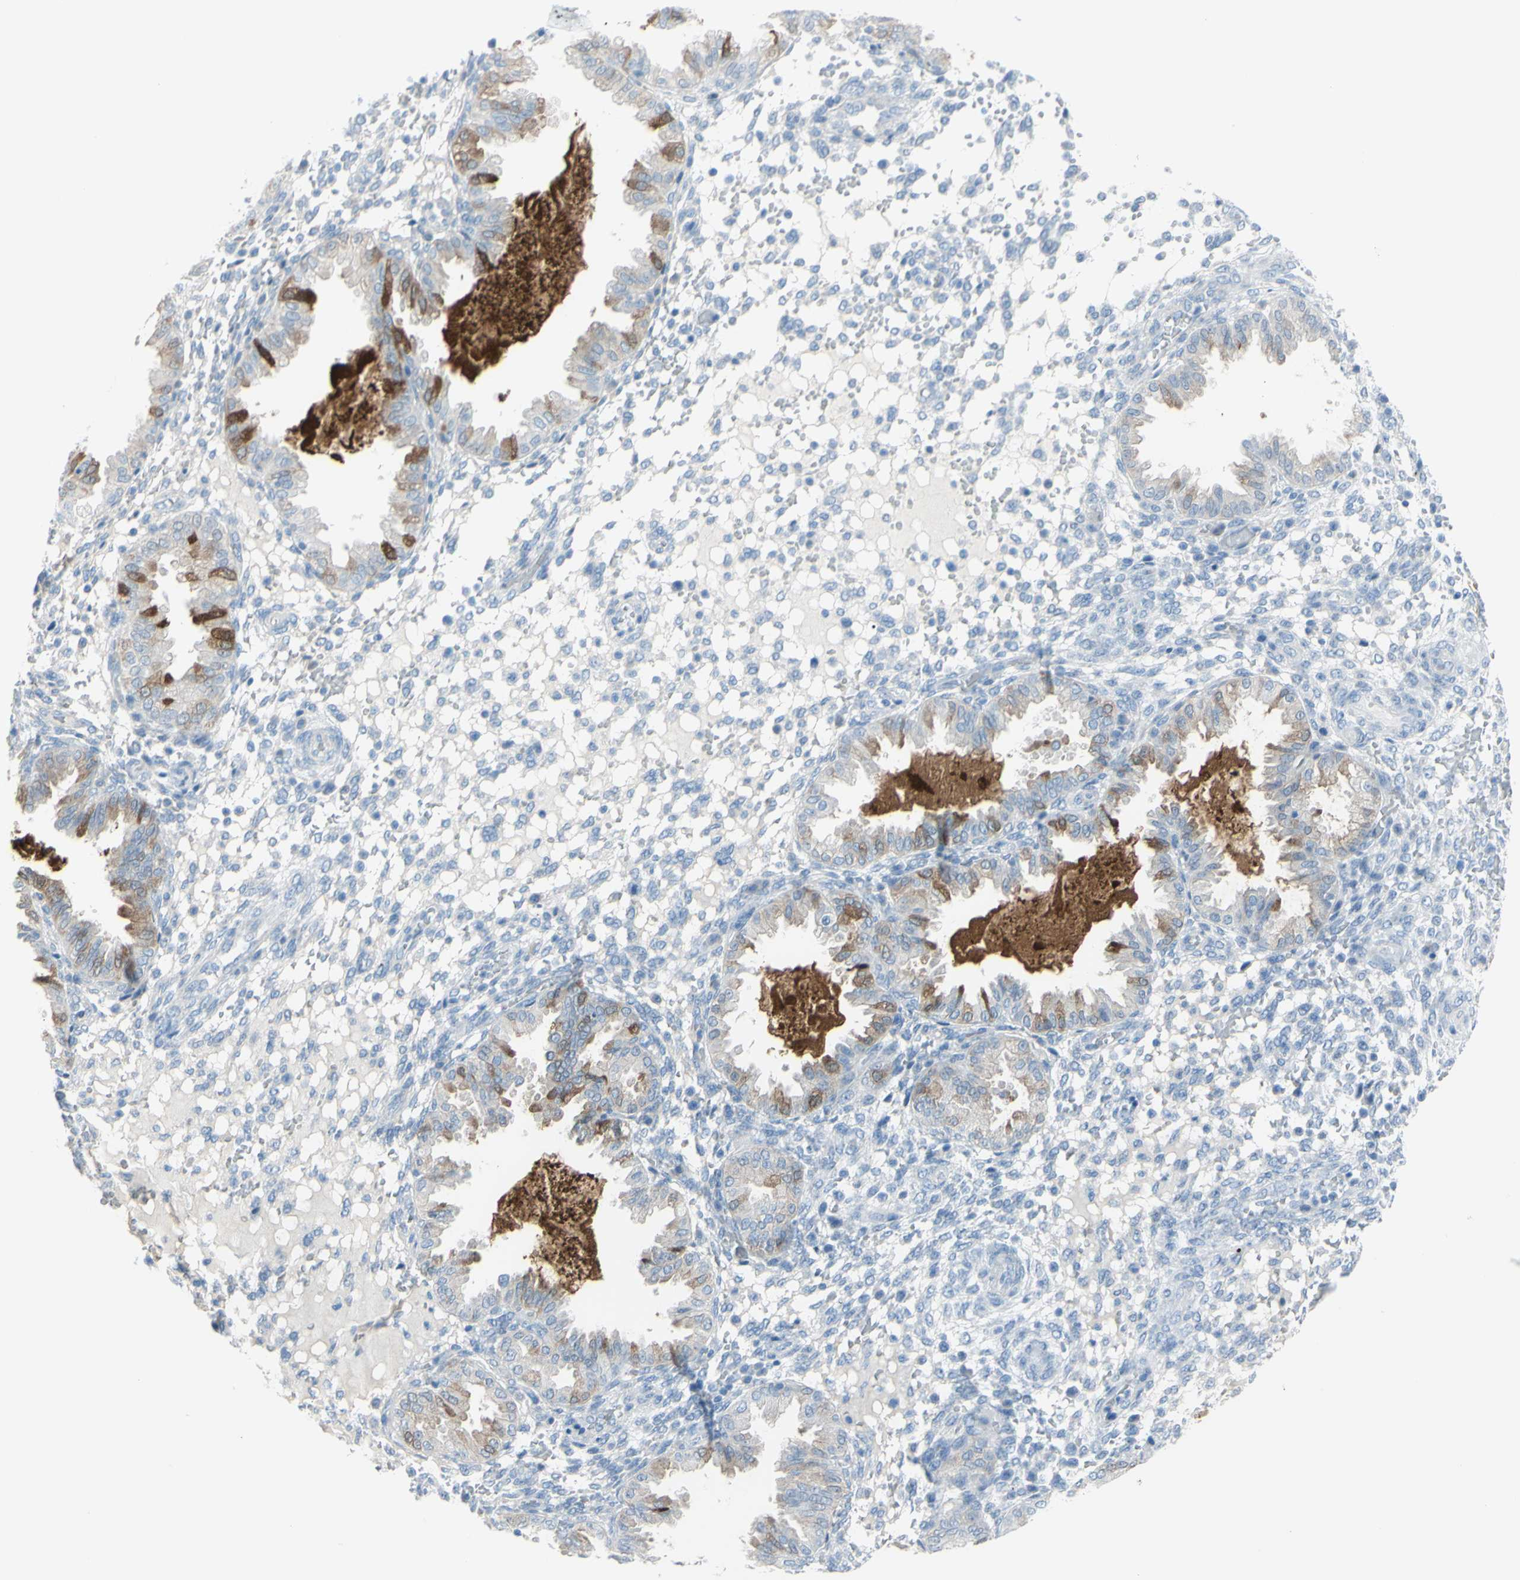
{"staining": {"intensity": "negative", "quantity": "none", "location": "none"}, "tissue": "endometrium", "cell_type": "Cells in endometrial stroma", "image_type": "normal", "snomed": [{"axis": "morphology", "description": "Normal tissue, NOS"}, {"axis": "topography", "description": "Endometrium"}], "caption": "Immunohistochemistry (IHC) histopathology image of unremarkable human endometrium stained for a protein (brown), which exhibits no positivity in cells in endometrial stroma. (Brightfield microscopy of DAB (3,3'-diaminobenzidine) immunohistochemistry (IHC) at high magnification).", "gene": "TFPI2", "patient": {"sex": "female", "age": 33}}